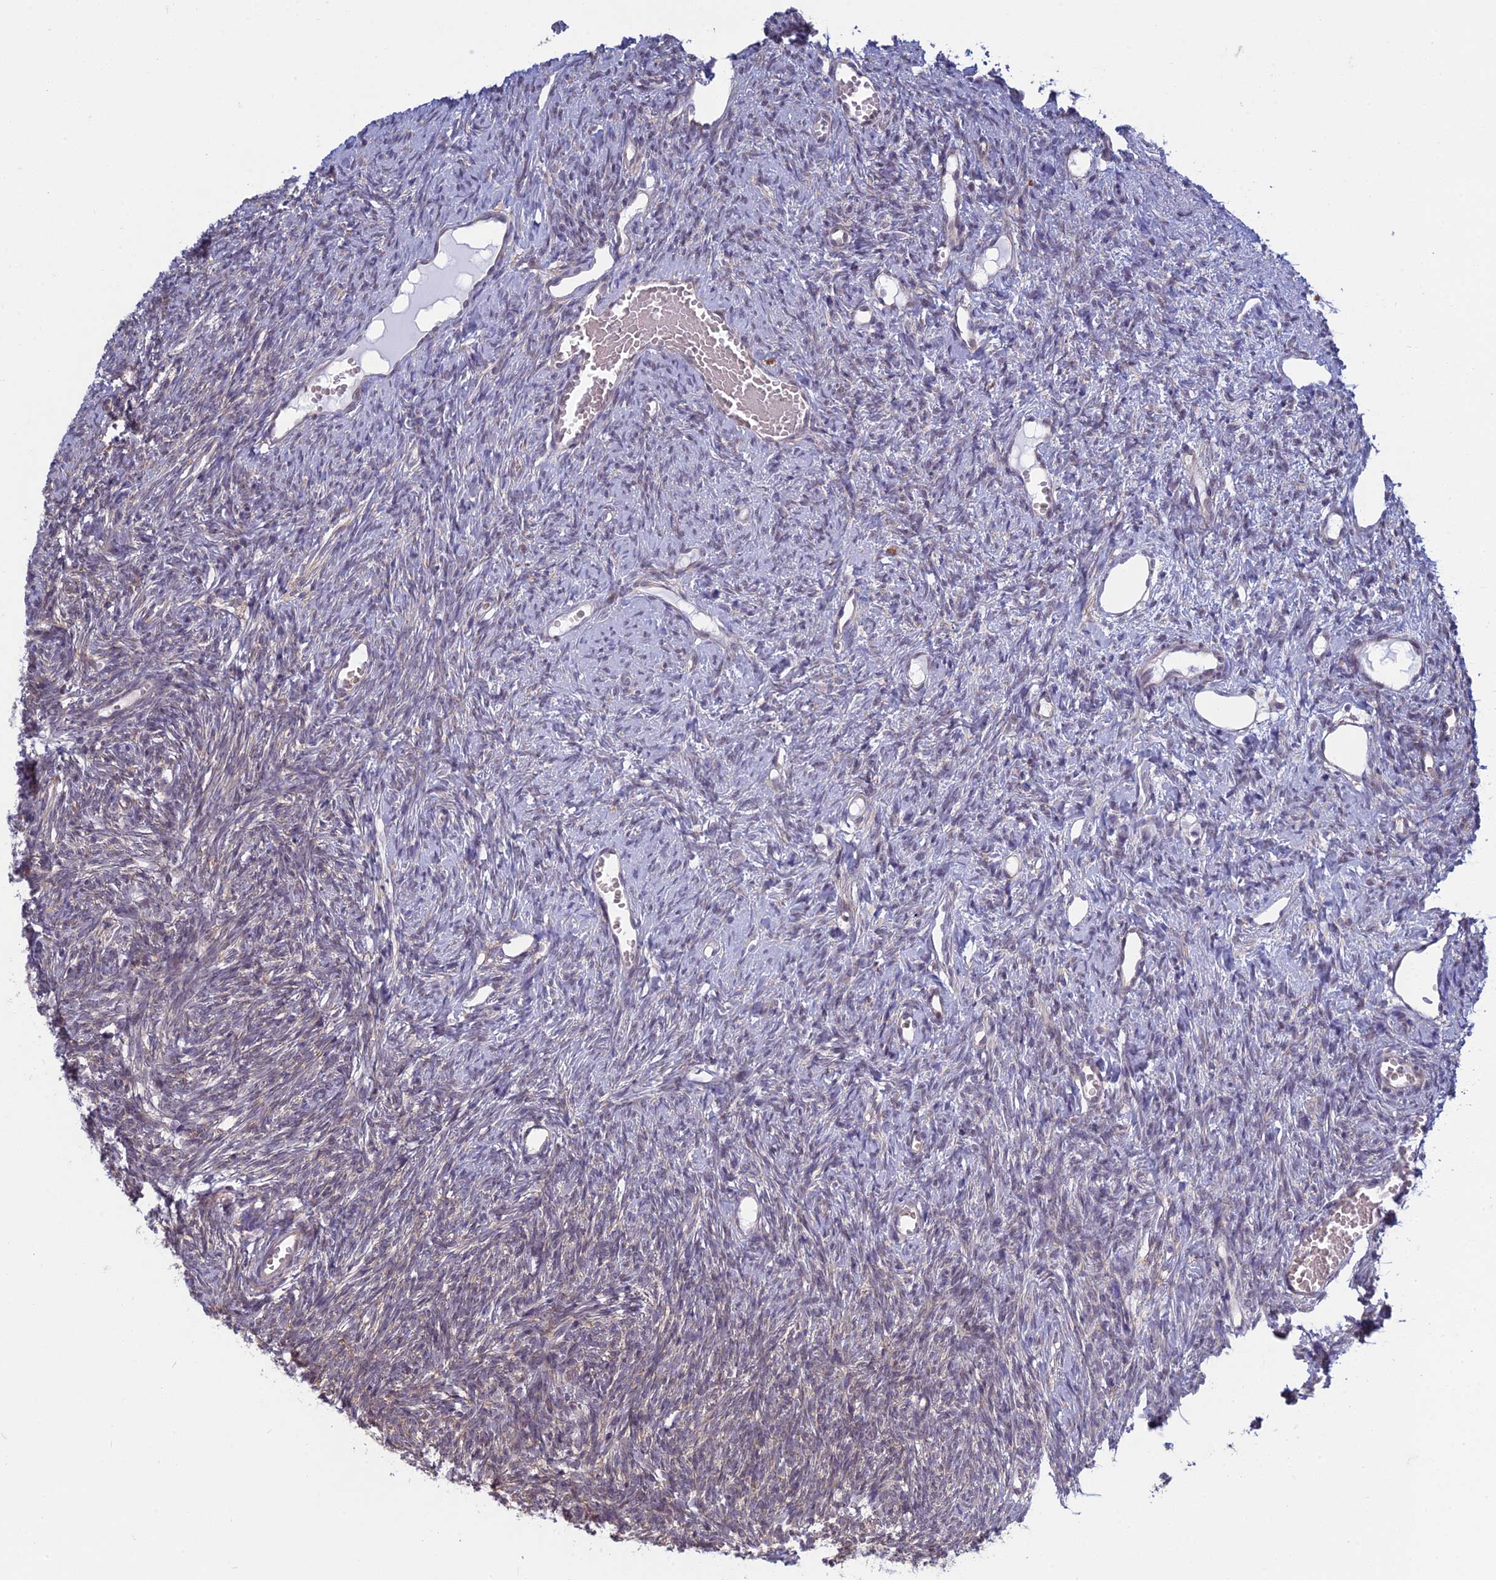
{"staining": {"intensity": "weak", "quantity": "25%-75%", "location": "cytoplasmic/membranous"}, "tissue": "ovary", "cell_type": "Ovarian stroma cells", "image_type": "normal", "snomed": [{"axis": "morphology", "description": "Normal tissue, NOS"}, {"axis": "topography", "description": "Ovary"}], "caption": "Immunohistochemistry (DAB) staining of benign human ovary shows weak cytoplasmic/membranous protein positivity in approximately 25%-75% of ovarian stroma cells. The staining is performed using DAB (3,3'-diaminobenzidine) brown chromogen to label protein expression. The nuclei are counter-stained blue using hematoxylin.", "gene": "RPS19BP1", "patient": {"sex": "female", "age": 51}}